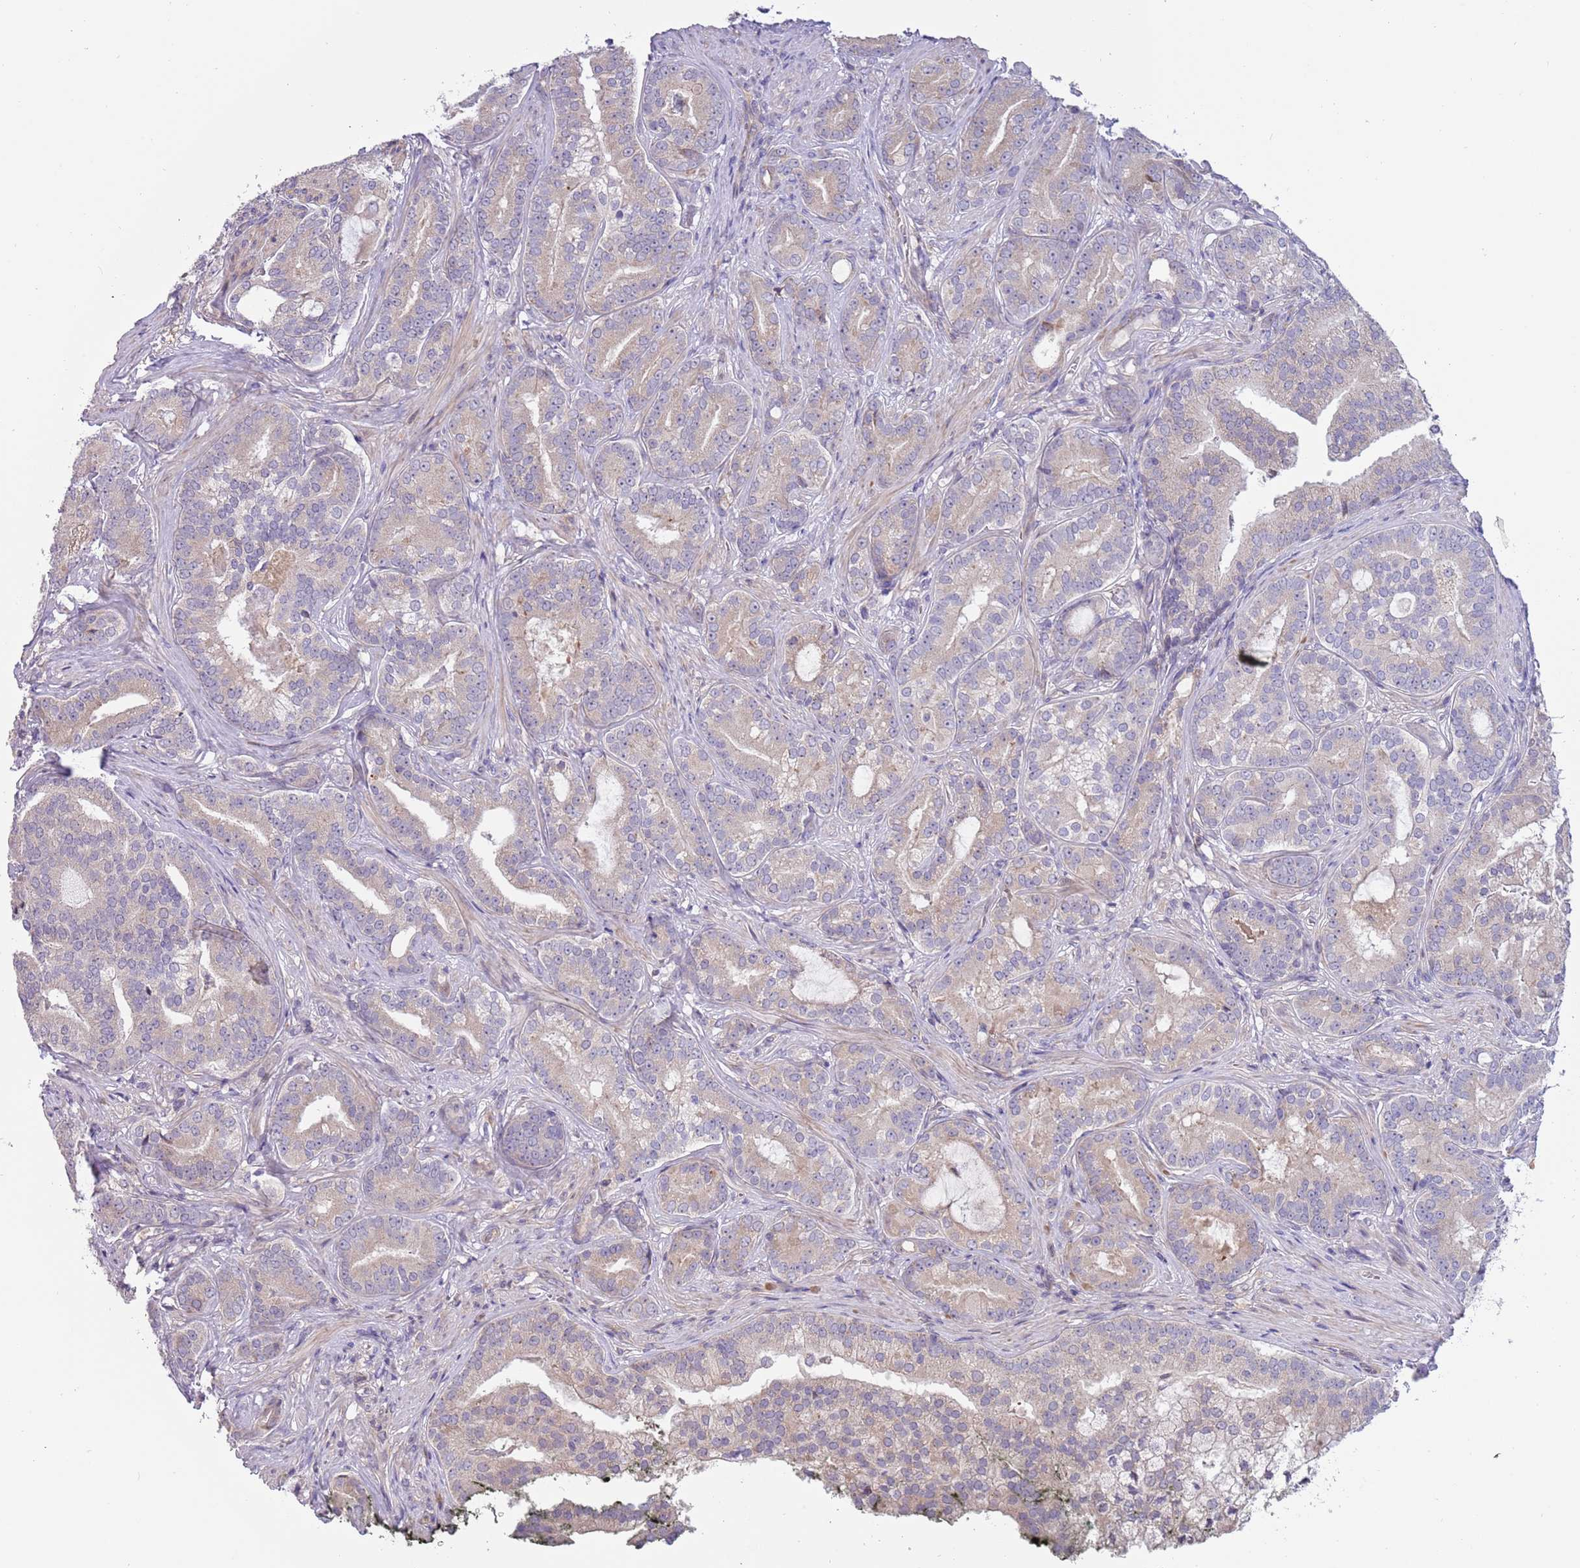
{"staining": {"intensity": "negative", "quantity": "none", "location": "none"}, "tissue": "prostate cancer", "cell_type": "Tumor cells", "image_type": "cancer", "snomed": [{"axis": "morphology", "description": "Adenocarcinoma, High grade"}, {"axis": "topography", "description": "Prostate"}], "caption": "A high-resolution photomicrograph shows immunohistochemistry (IHC) staining of prostate high-grade adenocarcinoma, which shows no significant staining in tumor cells. (DAB (3,3'-diaminobenzidine) immunohistochemistry (IHC) with hematoxylin counter stain).", "gene": "CABYR", "patient": {"sex": "male", "age": 55}}